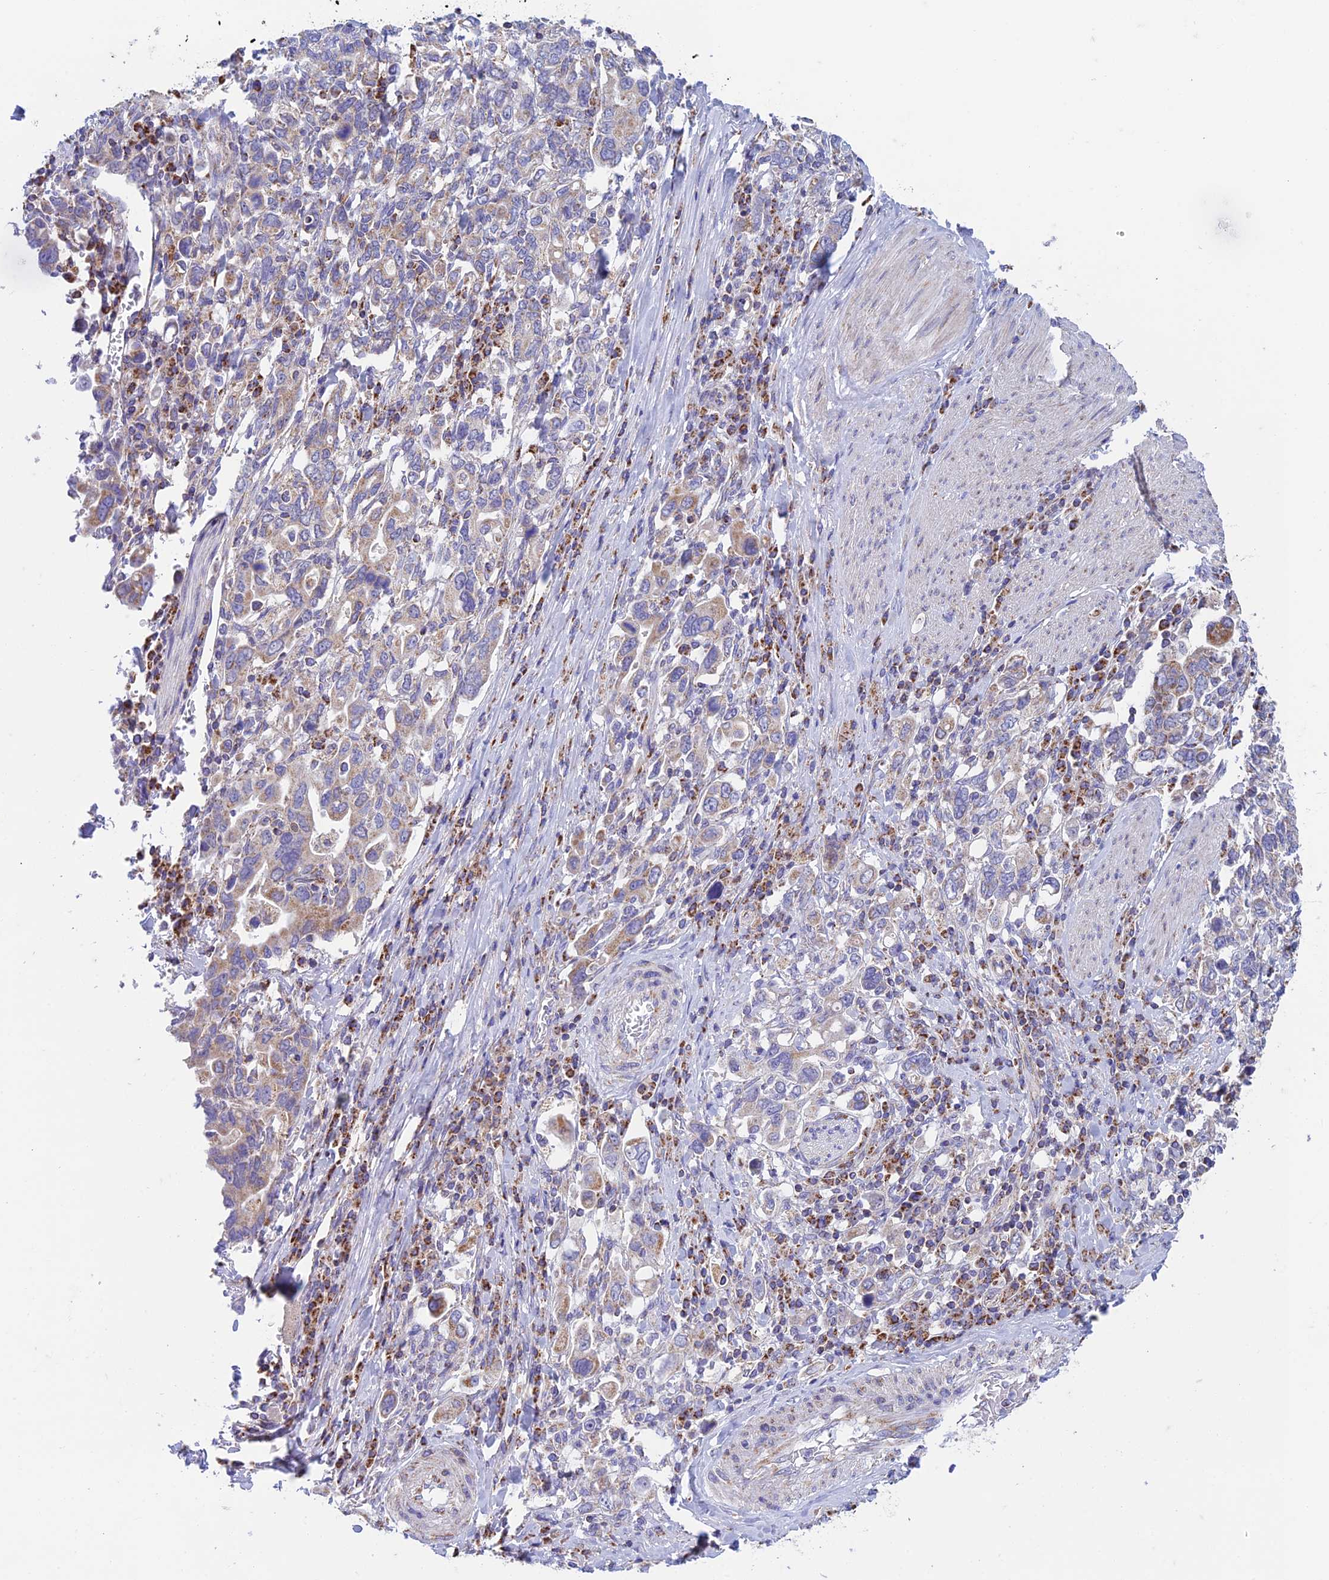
{"staining": {"intensity": "weak", "quantity": "25%-75%", "location": "cytoplasmic/membranous"}, "tissue": "stomach cancer", "cell_type": "Tumor cells", "image_type": "cancer", "snomed": [{"axis": "morphology", "description": "Adenocarcinoma, NOS"}, {"axis": "topography", "description": "Stomach, upper"}, {"axis": "topography", "description": "Stomach"}], "caption": "Immunohistochemical staining of human stomach cancer (adenocarcinoma) exhibits low levels of weak cytoplasmic/membranous positivity in about 25%-75% of tumor cells.", "gene": "ZNF181", "patient": {"sex": "male", "age": 62}}